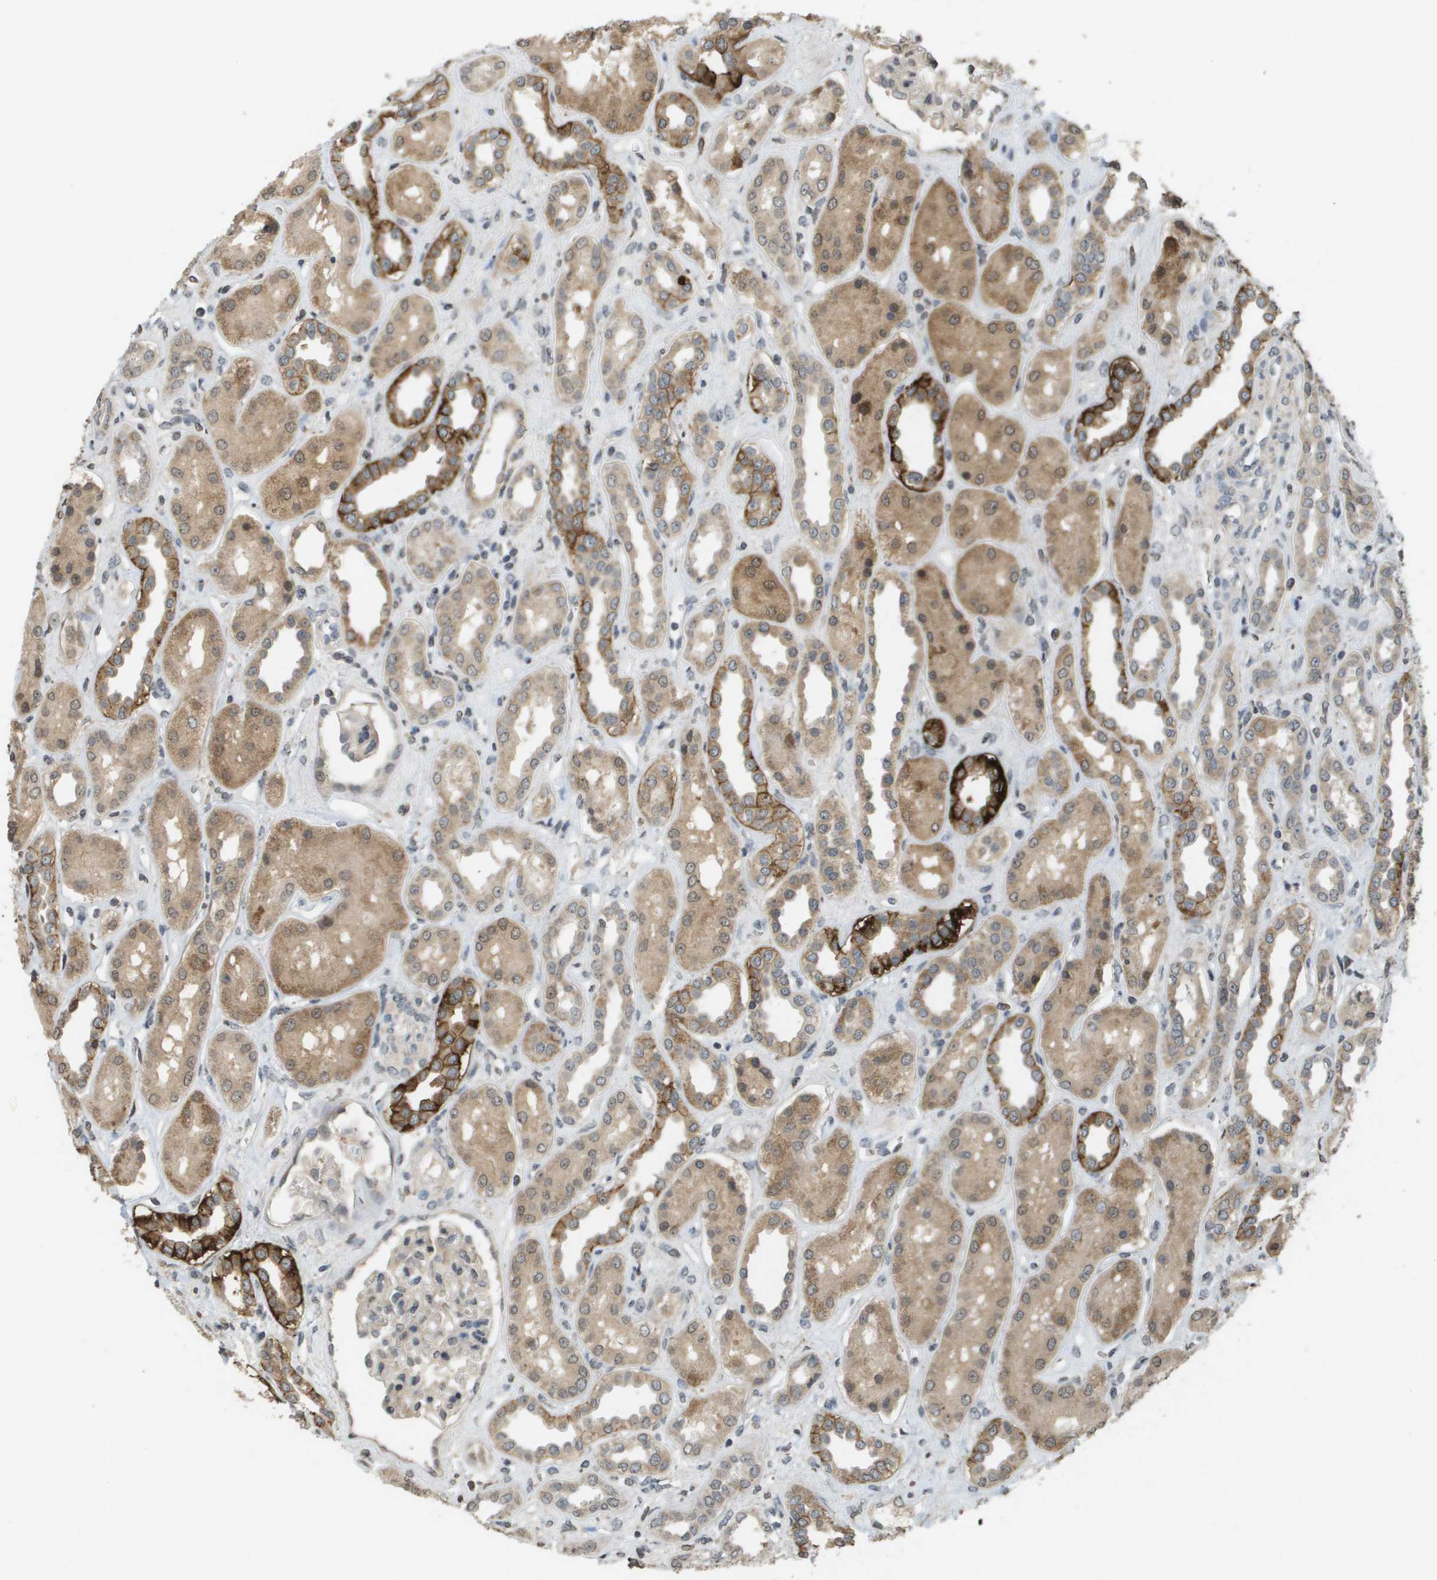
{"staining": {"intensity": "weak", "quantity": "<25%", "location": "cytoplasmic/membranous"}, "tissue": "kidney", "cell_type": "Cells in glomeruli", "image_type": "normal", "snomed": [{"axis": "morphology", "description": "Normal tissue, NOS"}, {"axis": "topography", "description": "Kidney"}], "caption": "Immunohistochemistry of normal human kidney reveals no staining in cells in glomeruli.", "gene": "RAB21", "patient": {"sex": "male", "age": 59}}